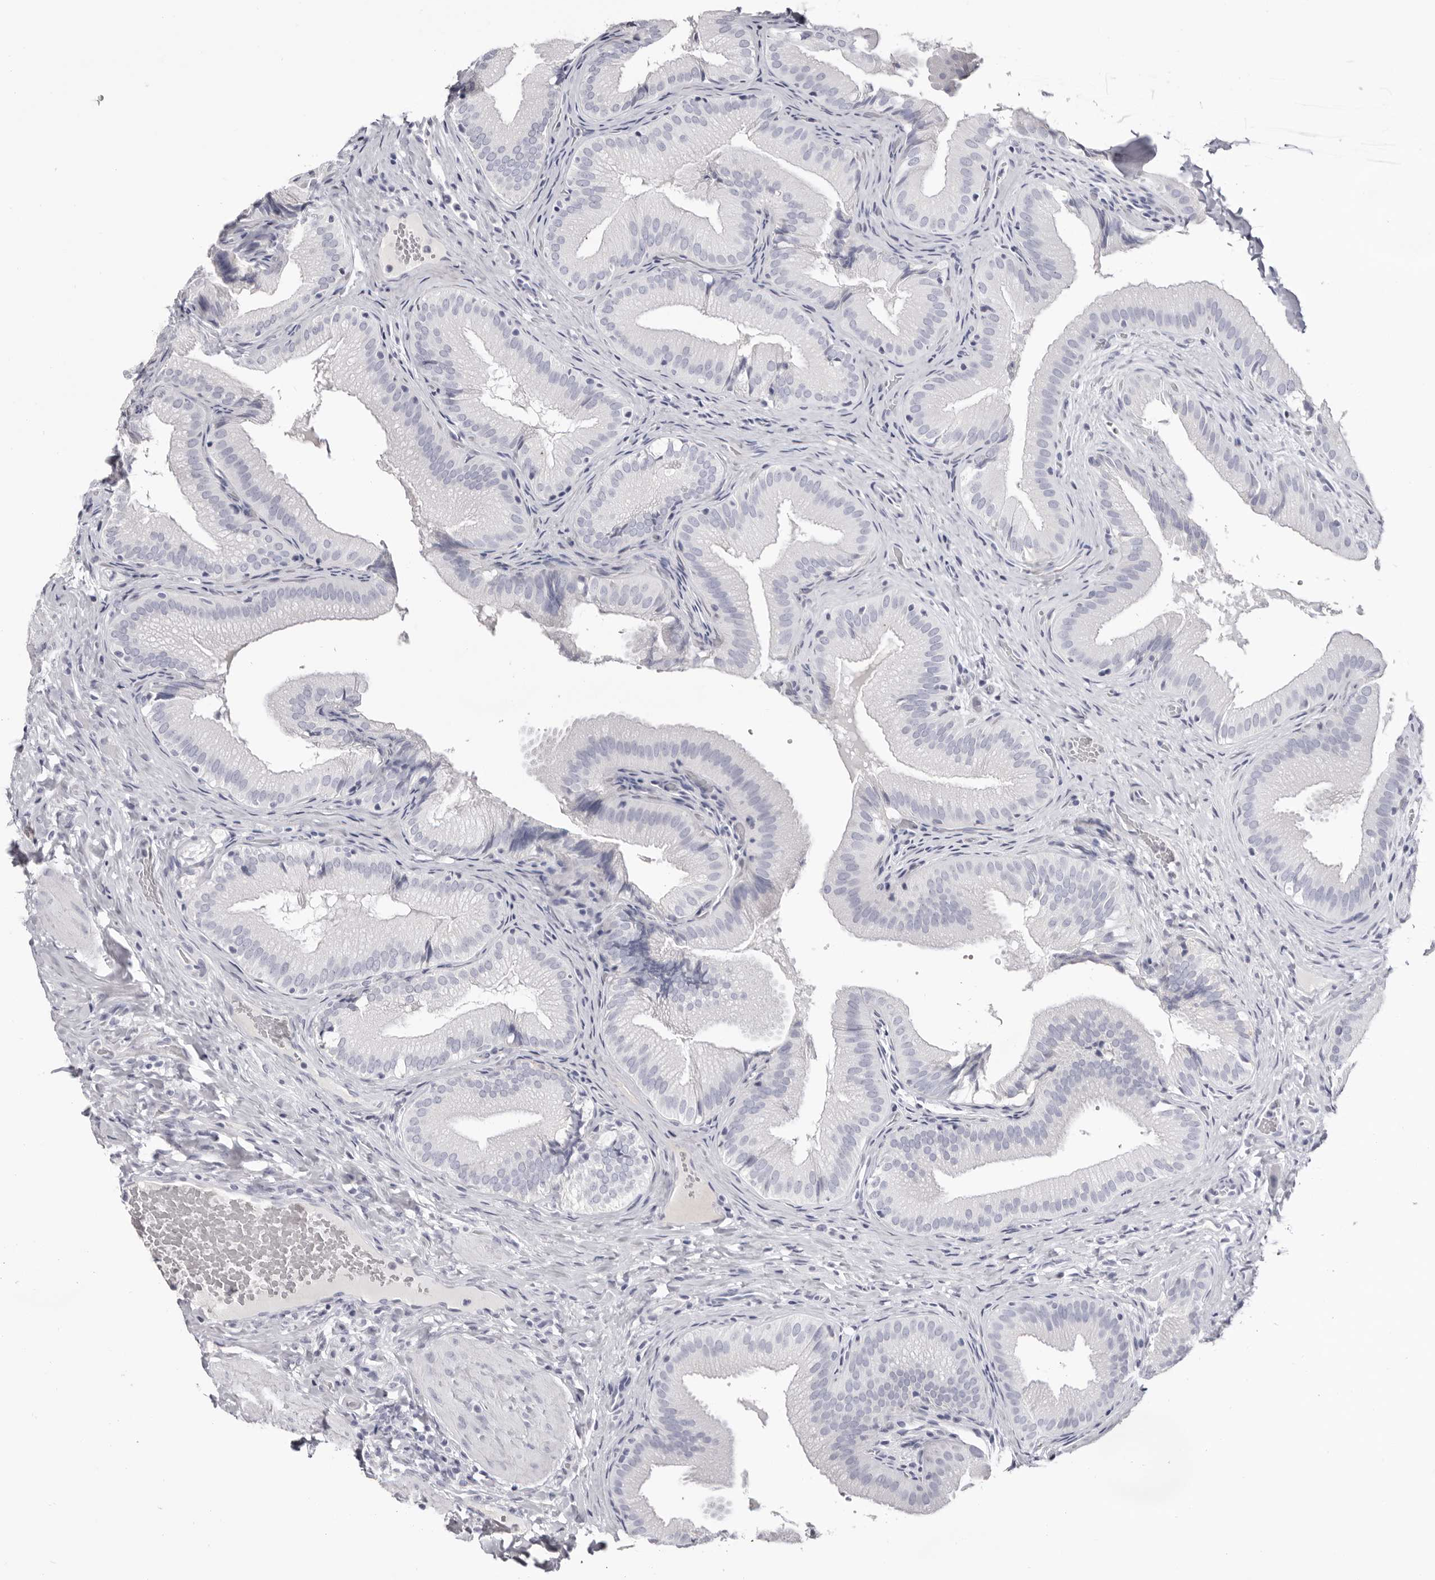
{"staining": {"intensity": "negative", "quantity": "none", "location": "none"}, "tissue": "gallbladder", "cell_type": "Glandular cells", "image_type": "normal", "snomed": [{"axis": "morphology", "description": "Normal tissue, NOS"}, {"axis": "topography", "description": "Gallbladder"}], "caption": "A histopathology image of gallbladder stained for a protein reveals no brown staining in glandular cells.", "gene": "LPO", "patient": {"sex": "female", "age": 30}}